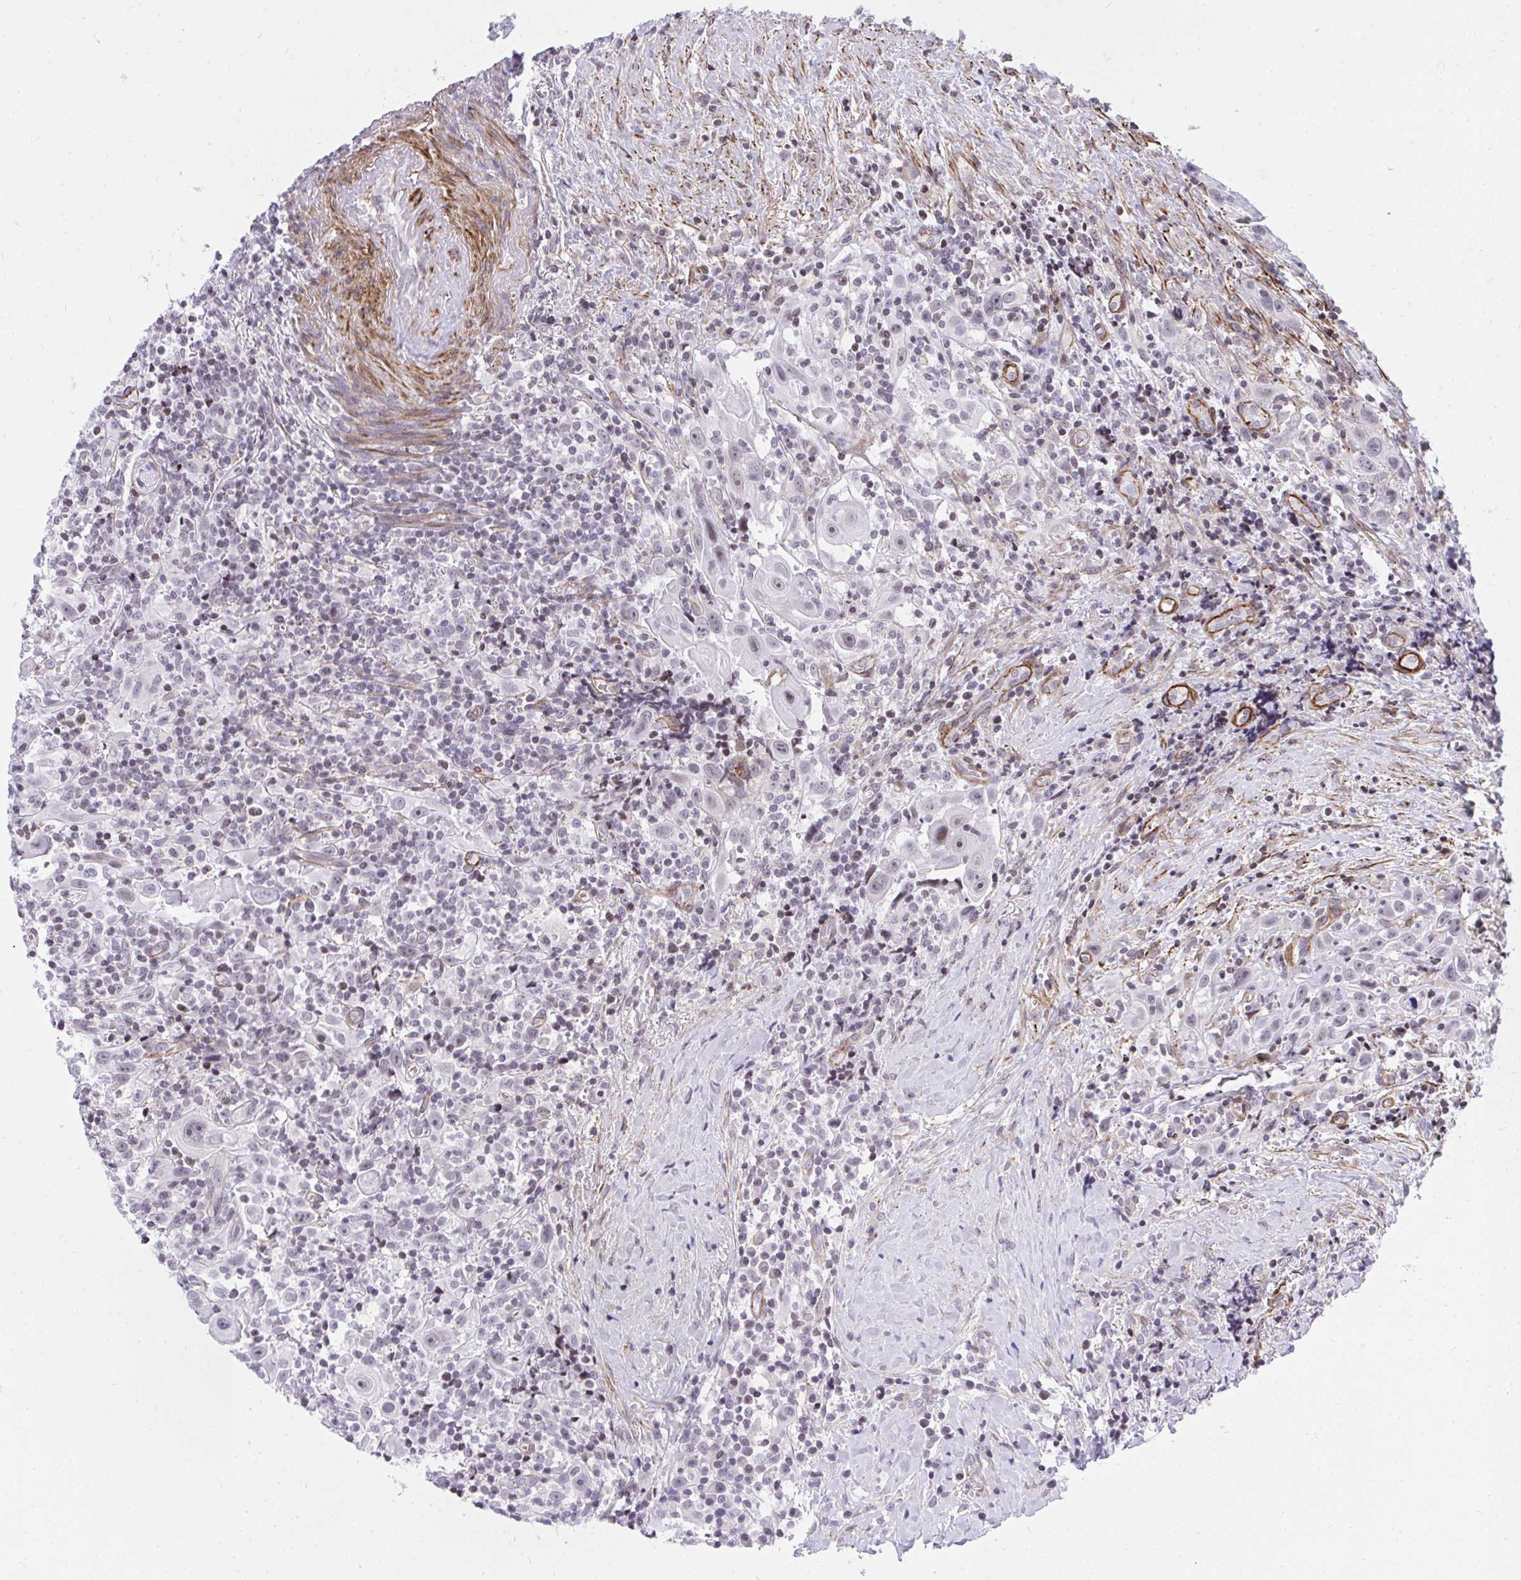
{"staining": {"intensity": "negative", "quantity": "none", "location": "none"}, "tissue": "head and neck cancer", "cell_type": "Tumor cells", "image_type": "cancer", "snomed": [{"axis": "morphology", "description": "Squamous cell carcinoma, NOS"}, {"axis": "topography", "description": "Head-Neck"}], "caption": "Tumor cells are negative for protein expression in human head and neck squamous cell carcinoma.", "gene": "KCNN4", "patient": {"sex": "female", "age": 95}}